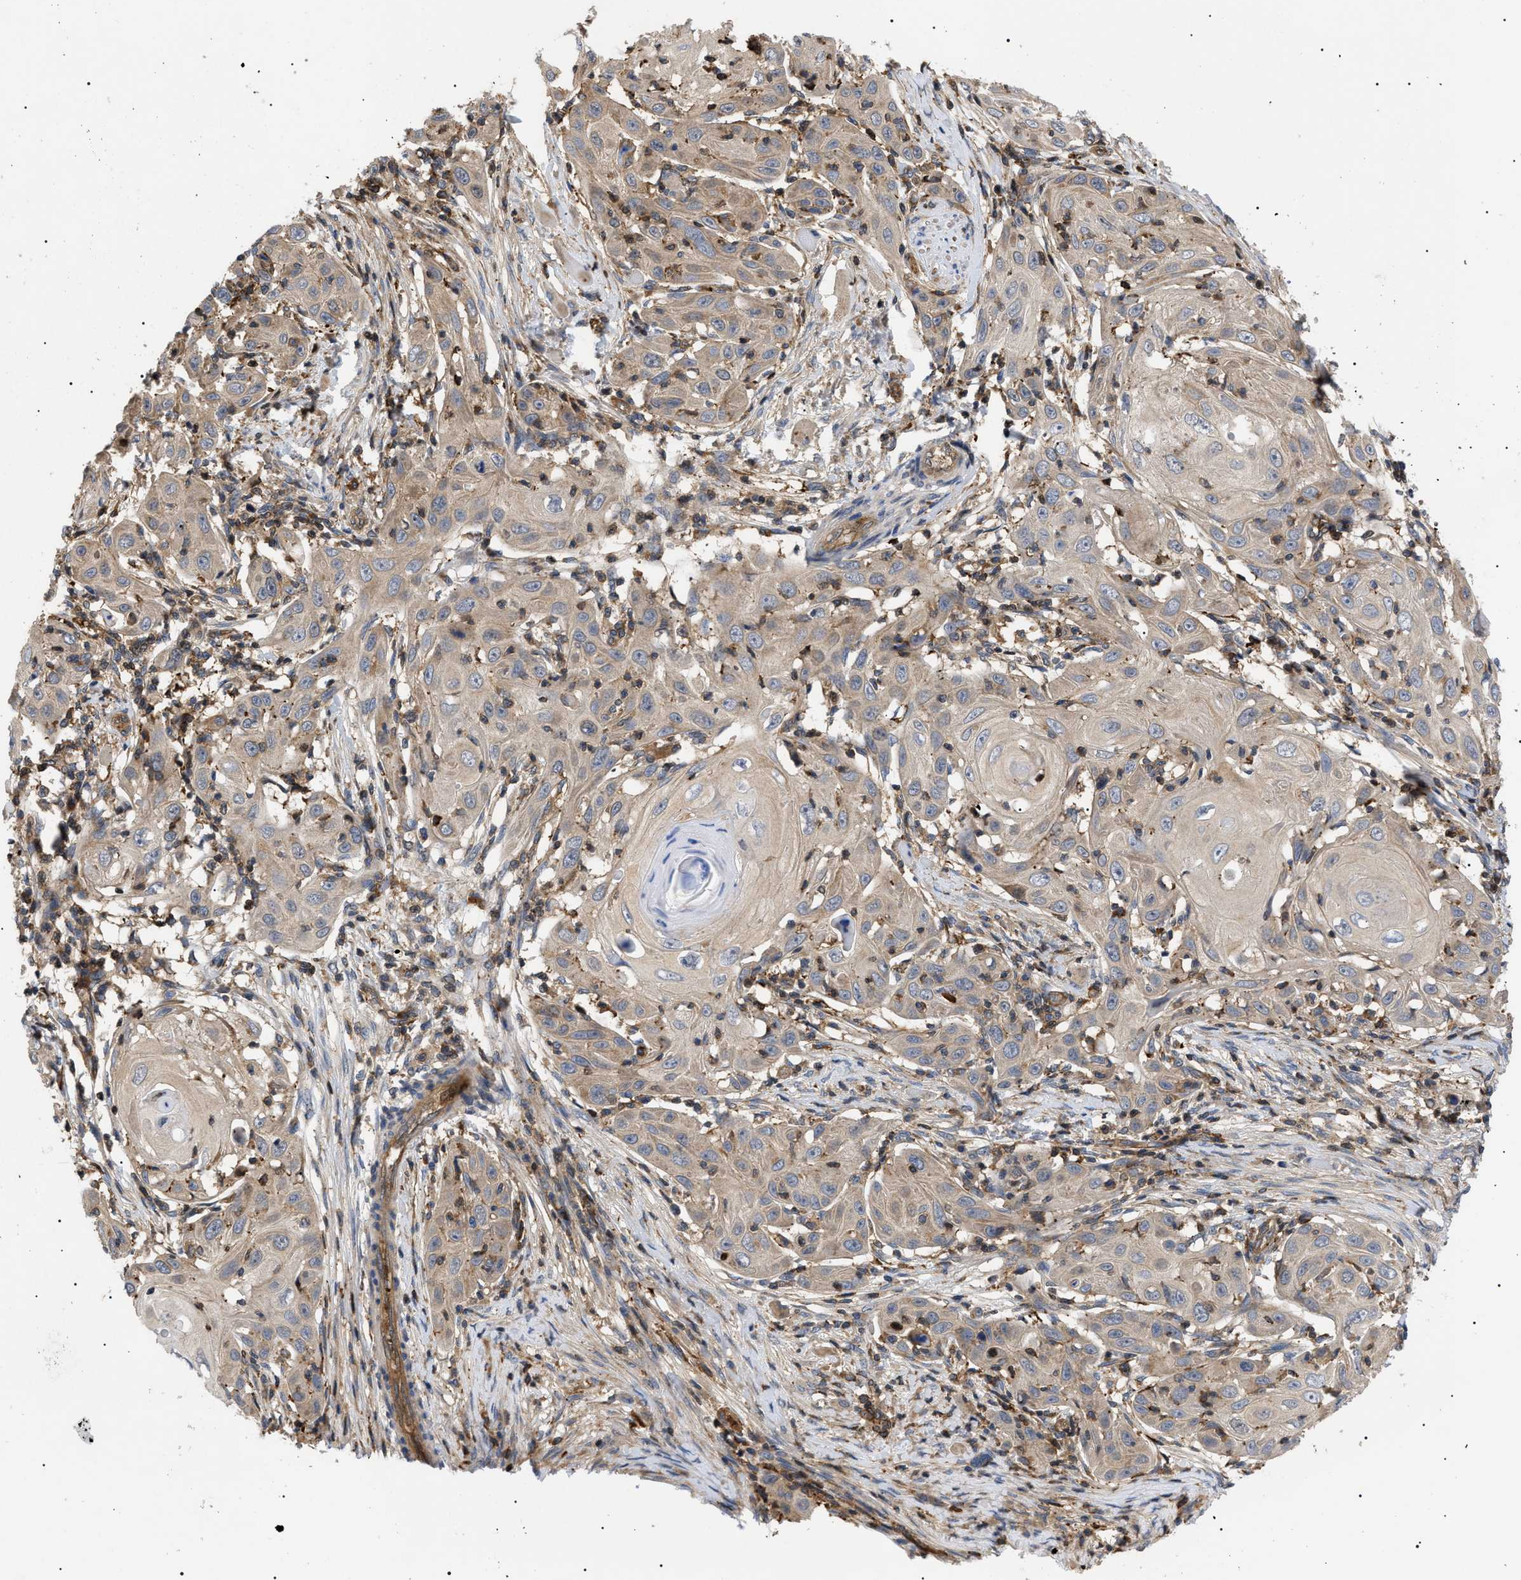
{"staining": {"intensity": "moderate", "quantity": ">75%", "location": "cytoplasmic/membranous"}, "tissue": "skin cancer", "cell_type": "Tumor cells", "image_type": "cancer", "snomed": [{"axis": "morphology", "description": "Squamous cell carcinoma, NOS"}, {"axis": "topography", "description": "Skin"}], "caption": "Immunohistochemical staining of human squamous cell carcinoma (skin) displays moderate cytoplasmic/membranous protein staining in about >75% of tumor cells. The staining was performed using DAB (3,3'-diaminobenzidine), with brown indicating positive protein expression. Nuclei are stained blue with hematoxylin.", "gene": "TMTC4", "patient": {"sex": "female", "age": 88}}